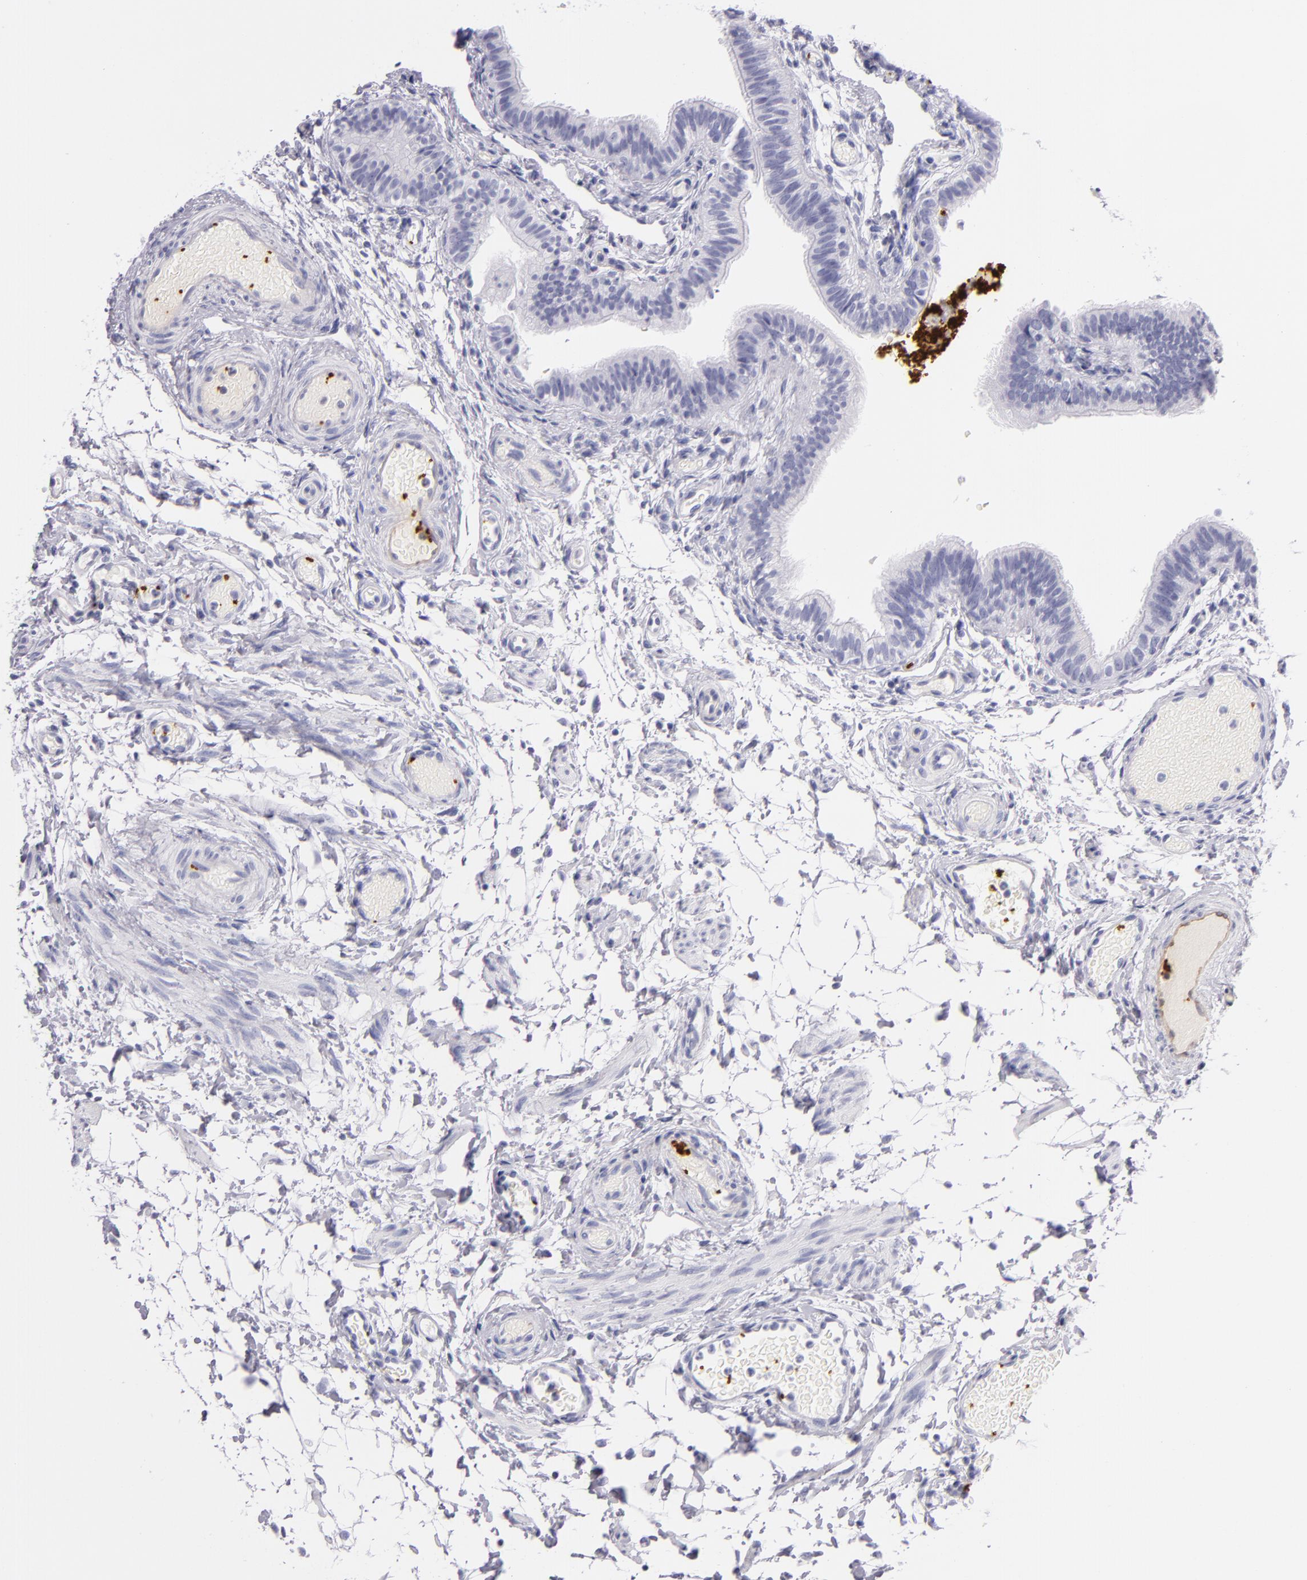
{"staining": {"intensity": "negative", "quantity": "none", "location": "none"}, "tissue": "fallopian tube", "cell_type": "Glandular cells", "image_type": "normal", "snomed": [{"axis": "morphology", "description": "Normal tissue, NOS"}, {"axis": "morphology", "description": "Dermoid, NOS"}, {"axis": "topography", "description": "Fallopian tube"}], "caption": "Immunohistochemistry (IHC) photomicrograph of benign human fallopian tube stained for a protein (brown), which displays no expression in glandular cells.", "gene": "GP1BA", "patient": {"sex": "female", "age": 33}}